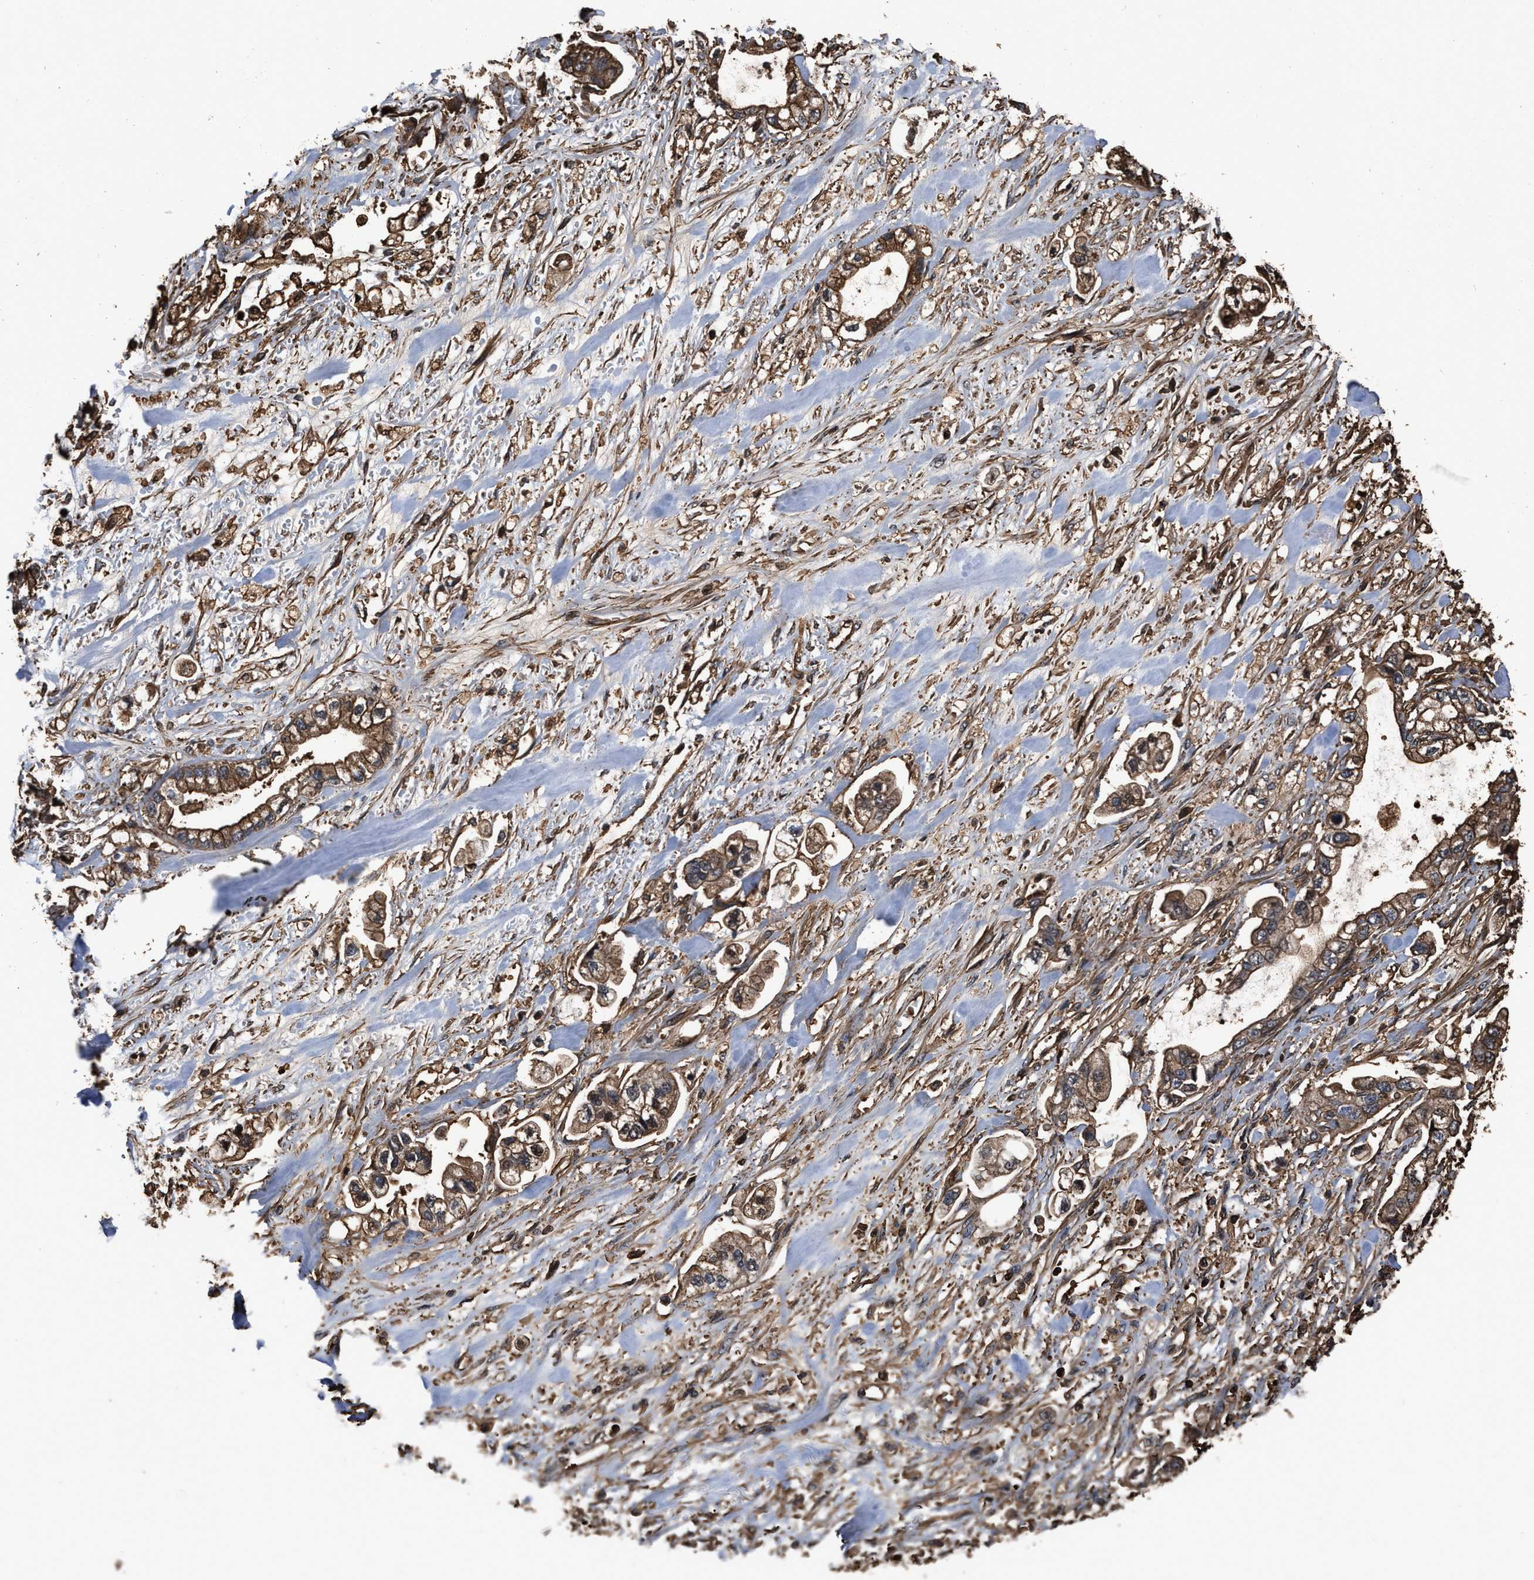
{"staining": {"intensity": "moderate", "quantity": ">75%", "location": "cytoplasmic/membranous"}, "tissue": "stomach cancer", "cell_type": "Tumor cells", "image_type": "cancer", "snomed": [{"axis": "morphology", "description": "Normal tissue, NOS"}, {"axis": "morphology", "description": "Adenocarcinoma, NOS"}, {"axis": "topography", "description": "Stomach"}], "caption": "Stomach cancer stained with a brown dye shows moderate cytoplasmic/membranous positive staining in about >75% of tumor cells.", "gene": "KBTBD2", "patient": {"sex": "male", "age": 62}}